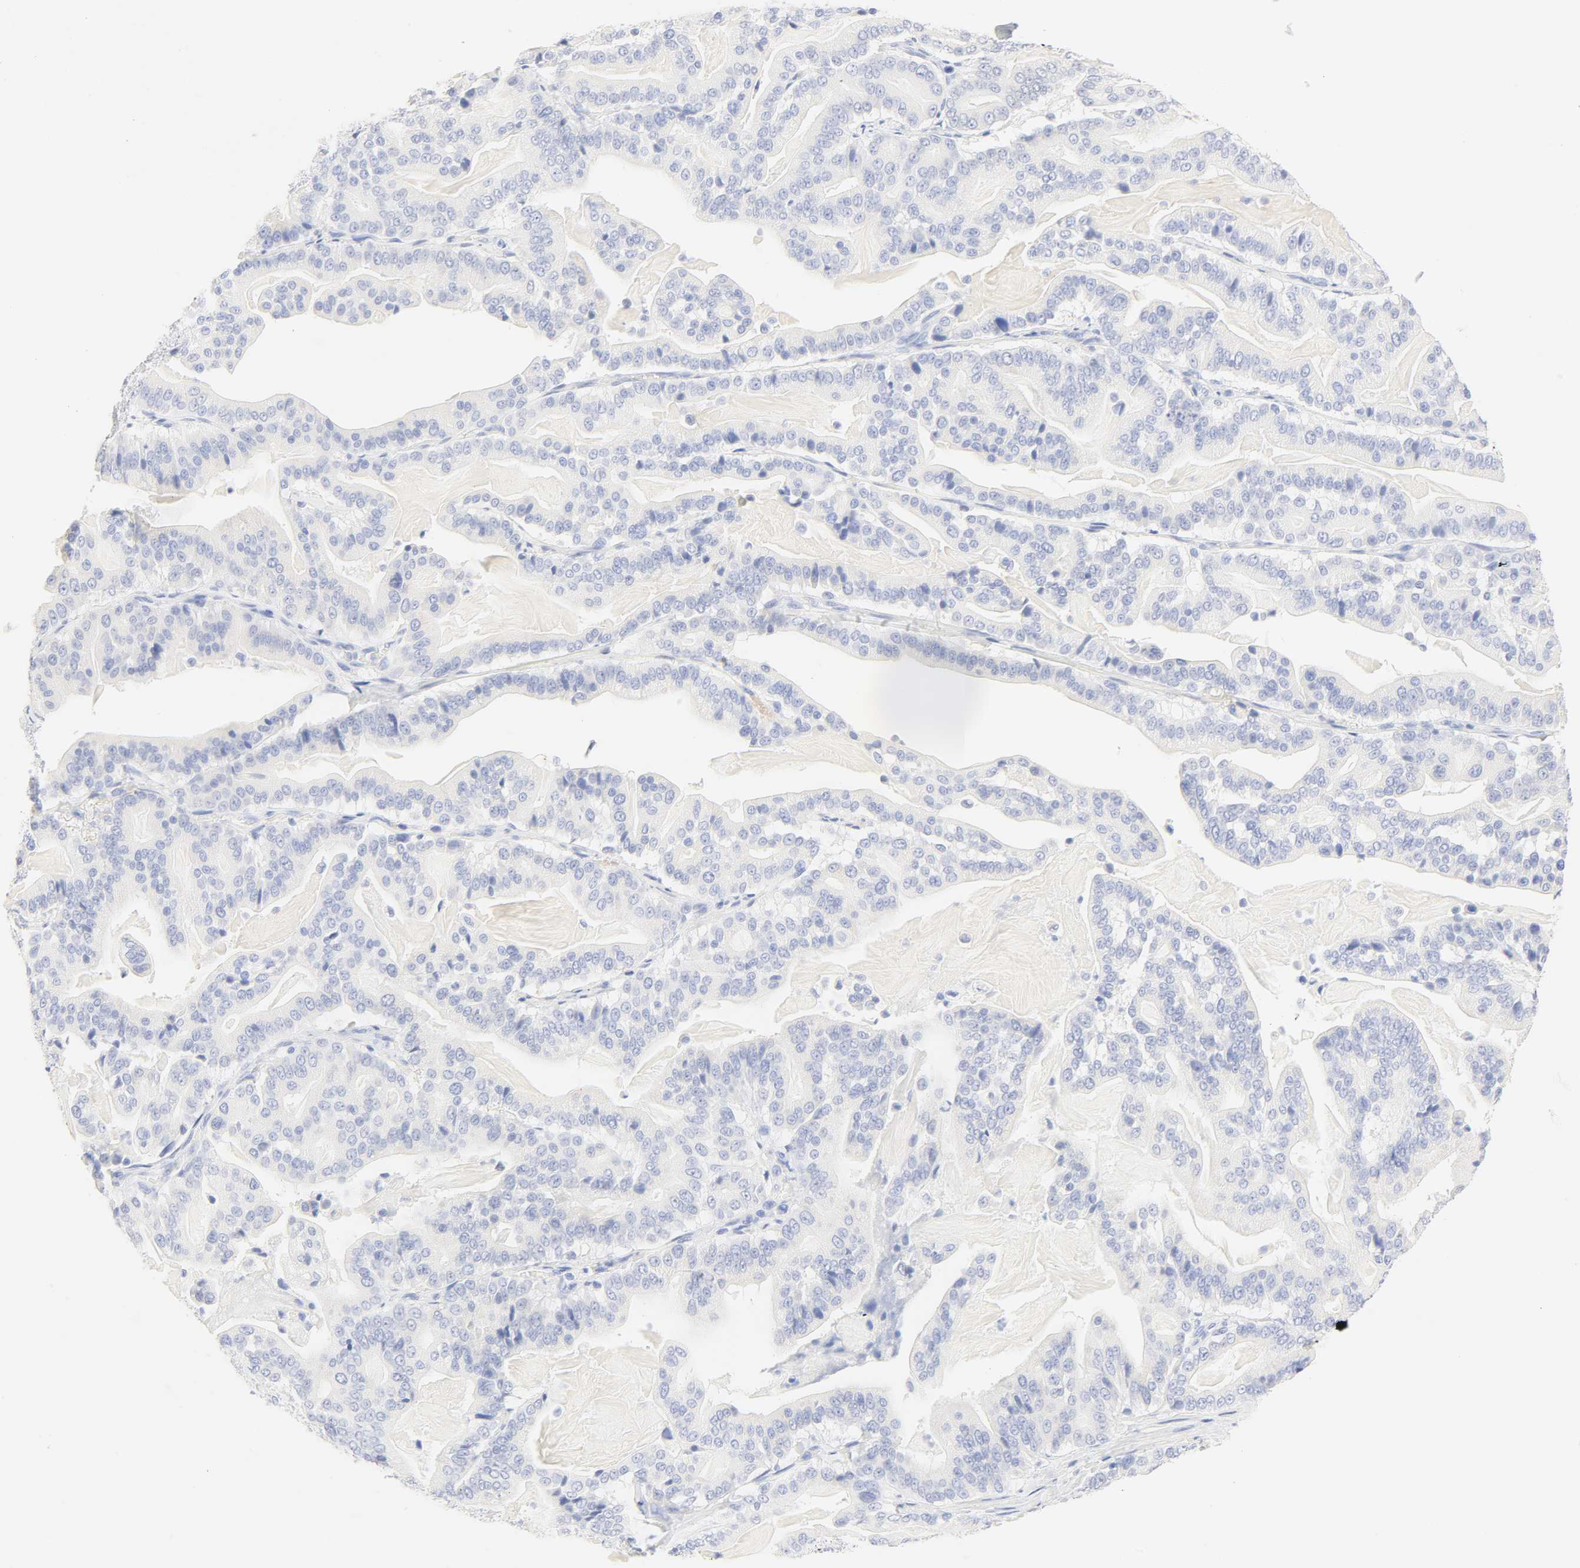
{"staining": {"intensity": "negative", "quantity": "none", "location": "none"}, "tissue": "pancreatic cancer", "cell_type": "Tumor cells", "image_type": "cancer", "snomed": [{"axis": "morphology", "description": "Adenocarcinoma, NOS"}, {"axis": "topography", "description": "Pancreas"}], "caption": "High power microscopy image of an IHC histopathology image of pancreatic cancer, revealing no significant positivity in tumor cells. (DAB immunohistochemistry (IHC) with hematoxylin counter stain).", "gene": "SLCO1B3", "patient": {"sex": "male", "age": 63}}